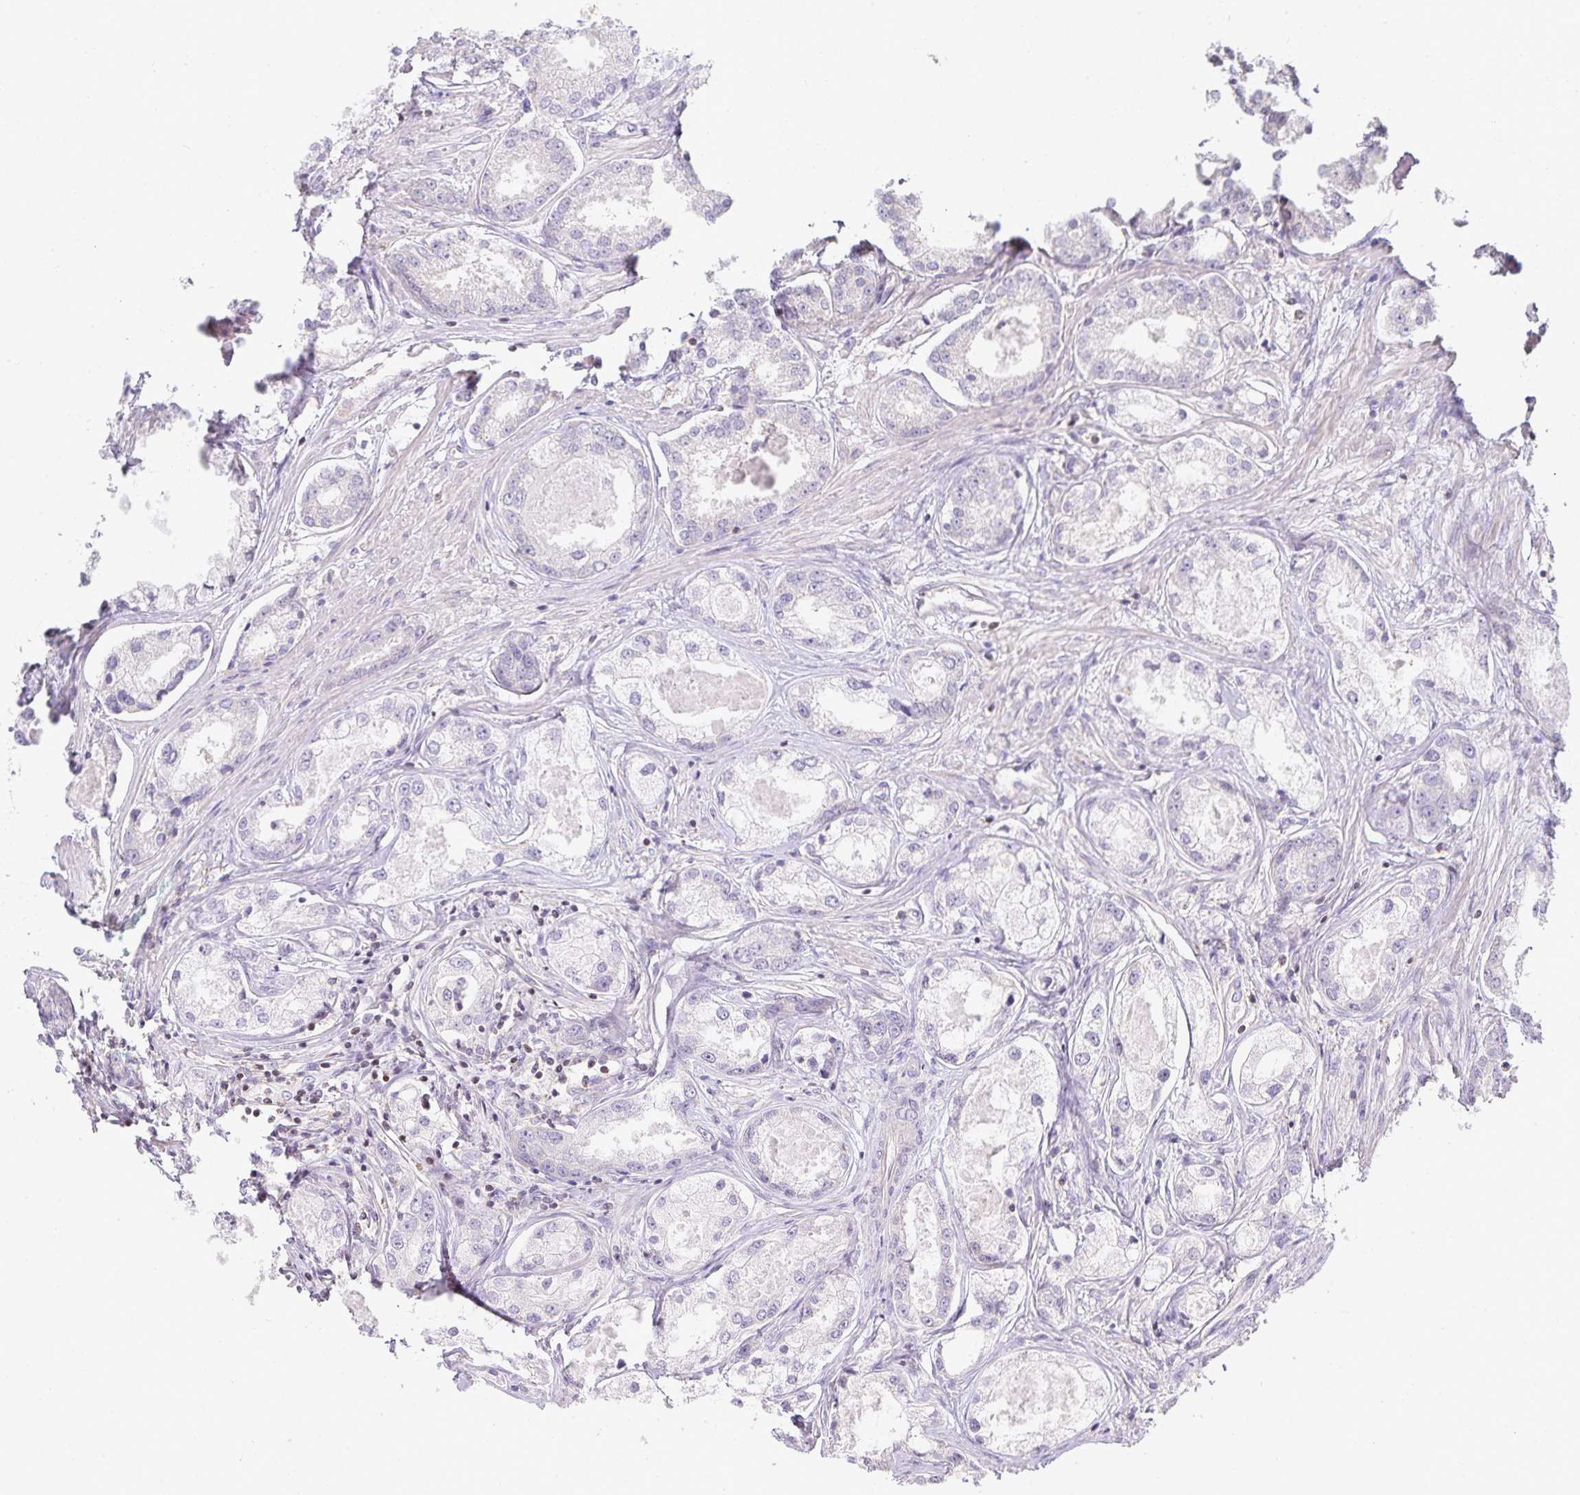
{"staining": {"intensity": "negative", "quantity": "none", "location": "none"}, "tissue": "prostate cancer", "cell_type": "Tumor cells", "image_type": "cancer", "snomed": [{"axis": "morphology", "description": "Adenocarcinoma, Low grade"}, {"axis": "topography", "description": "Prostate"}], "caption": "IHC photomicrograph of neoplastic tissue: human prostate cancer stained with DAB (3,3'-diaminobenzidine) displays no significant protein staining in tumor cells.", "gene": "GATA3", "patient": {"sex": "male", "age": 68}}